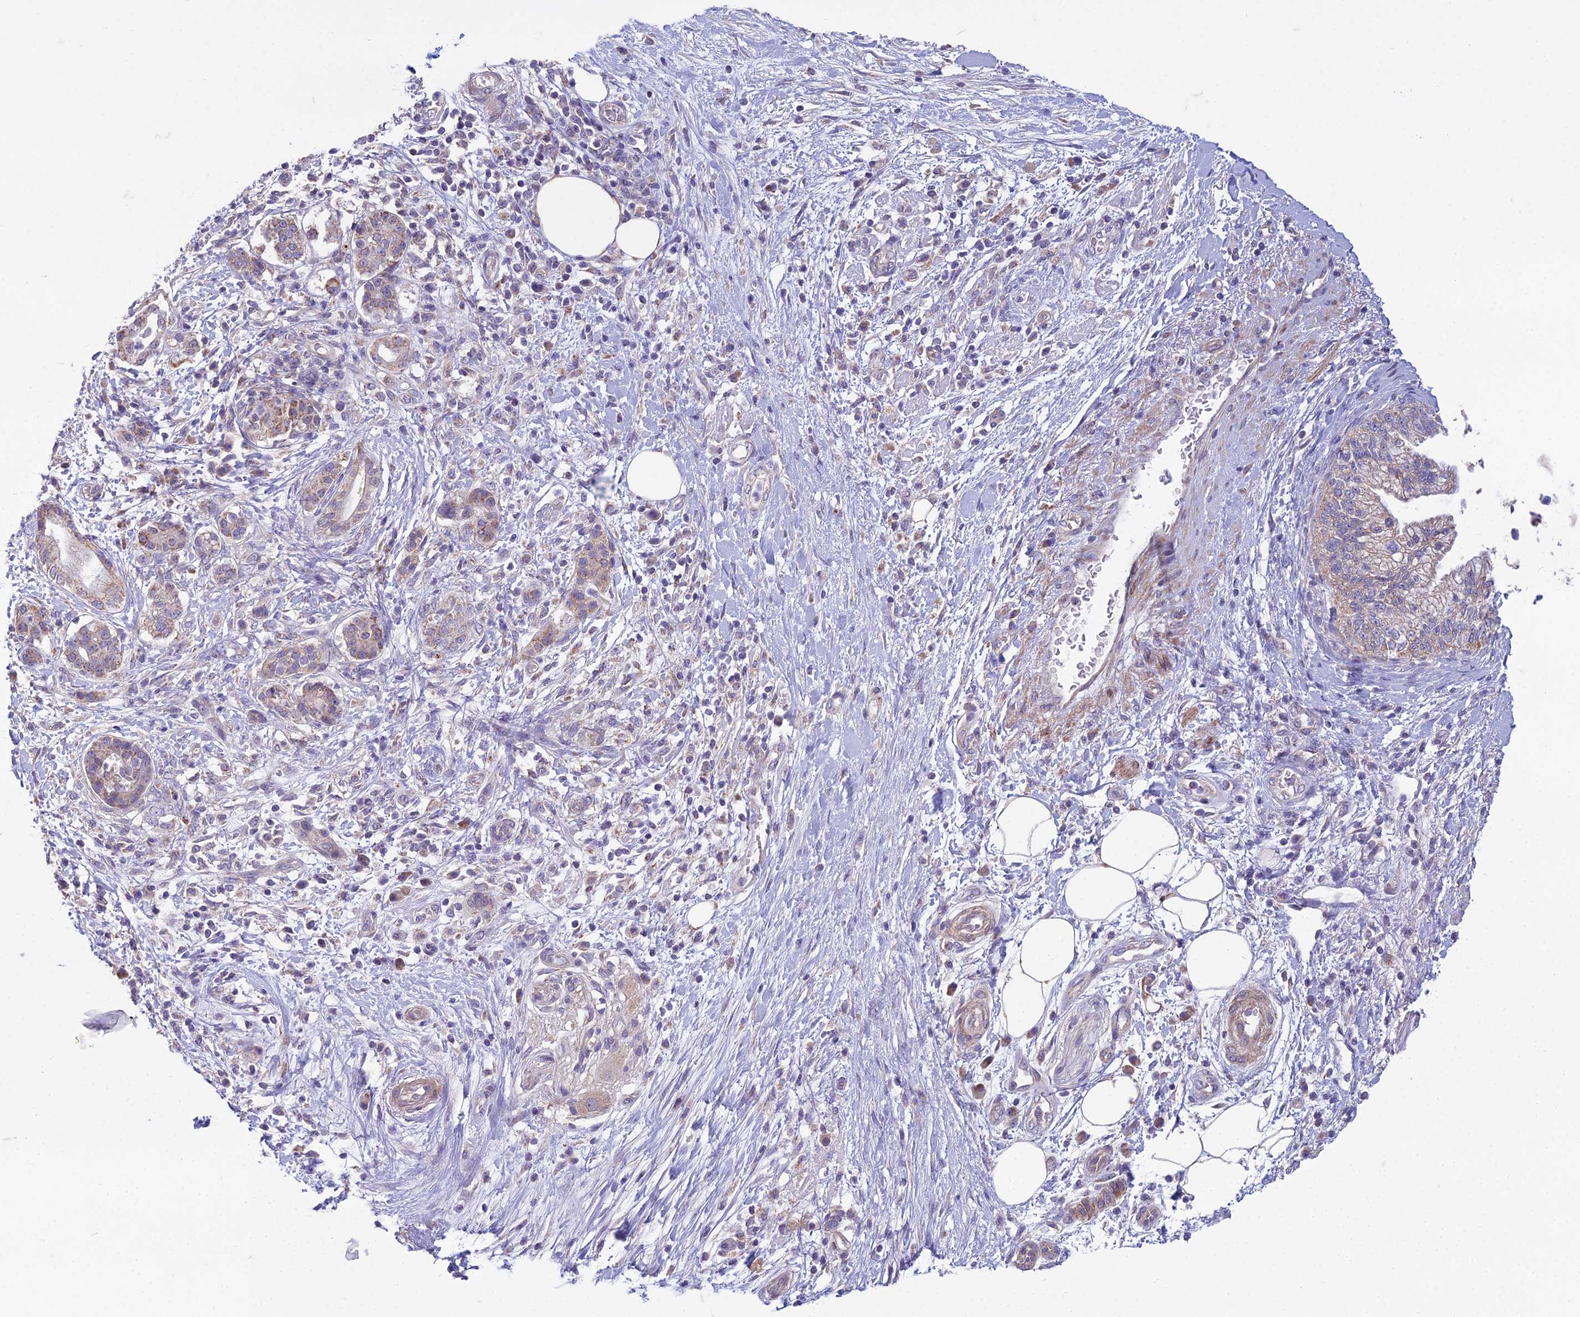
{"staining": {"intensity": "weak", "quantity": "<25%", "location": "cytoplasmic/membranous"}, "tissue": "pancreatic cancer", "cell_type": "Tumor cells", "image_type": "cancer", "snomed": [{"axis": "morphology", "description": "Adenocarcinoma, NOS"}, {"axis": "topography", "description": "Pancreas"}], "caption": "Immunohistochemical staining of pancreatic cancer demonstrates no significant expression in tumor cells.", "gene": "DUS2", "patient": {"sex": "female", "age": 73}}